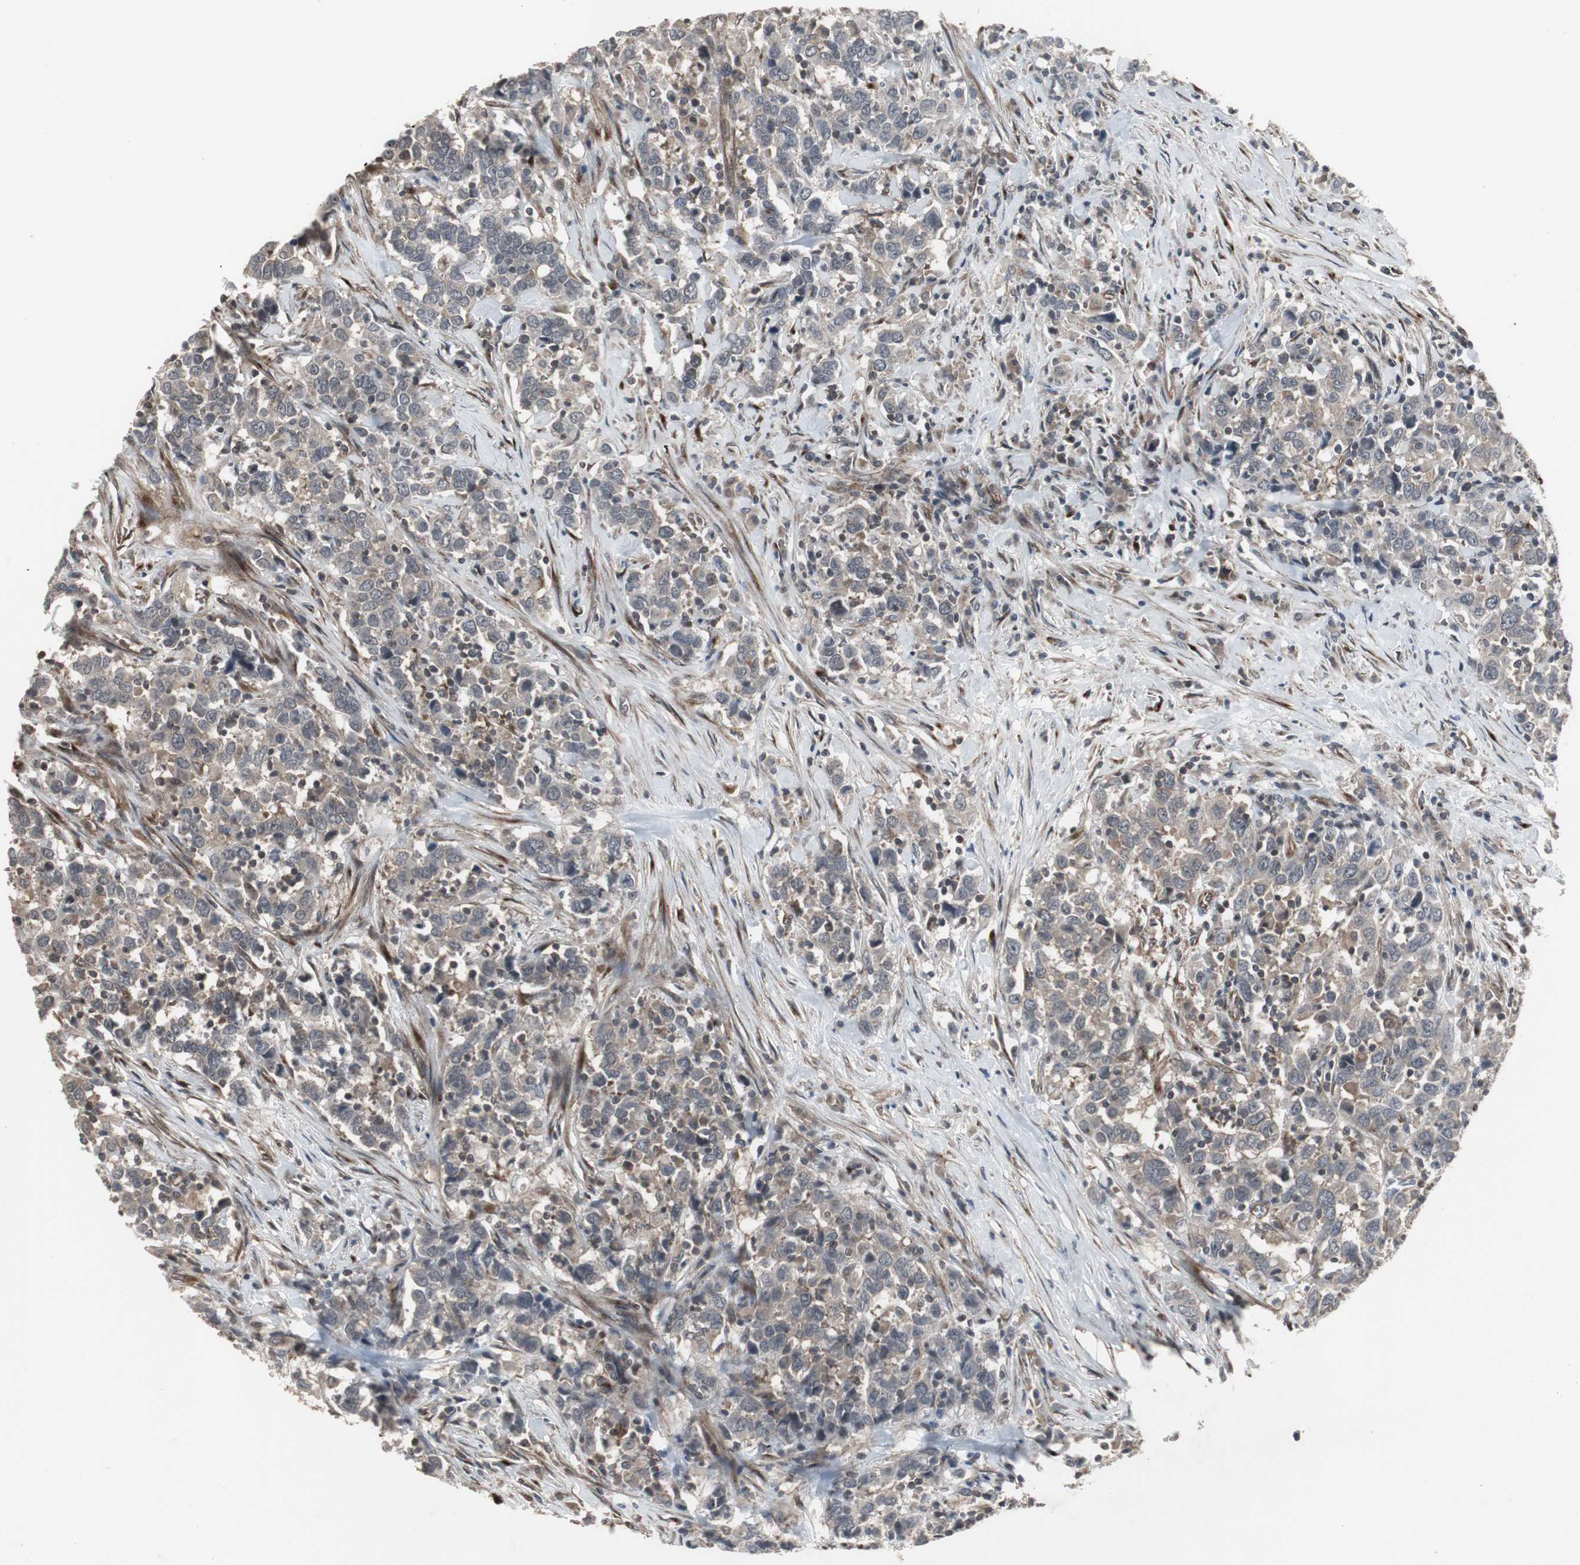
{"staining": {"intensity": "weak", "quantity": ">75%", "location": "cytoplasmic/membranous"}, "tissue": "urothelial cancer", "cell_type": "Tumor cells", "image_type": "cancer", "snomed": [{"axis": "morphology", "description": "Urothelial carcinoma, High grade"}, {"axis": "topography", "description": "Urinary bladder"}], "caption": "High-power microscopy captured an IHC image of high-grade urothelial carcinoma, revealing weak cytoplasmic/membranous expression in about >75% of tumor cells. (Stains: DAB in brown, nuclei in blue, Microscopy: brightfield microscopy at high magnification).", "gene": "ATP2B2", "patient": {"sex": "male", "age": 61}}